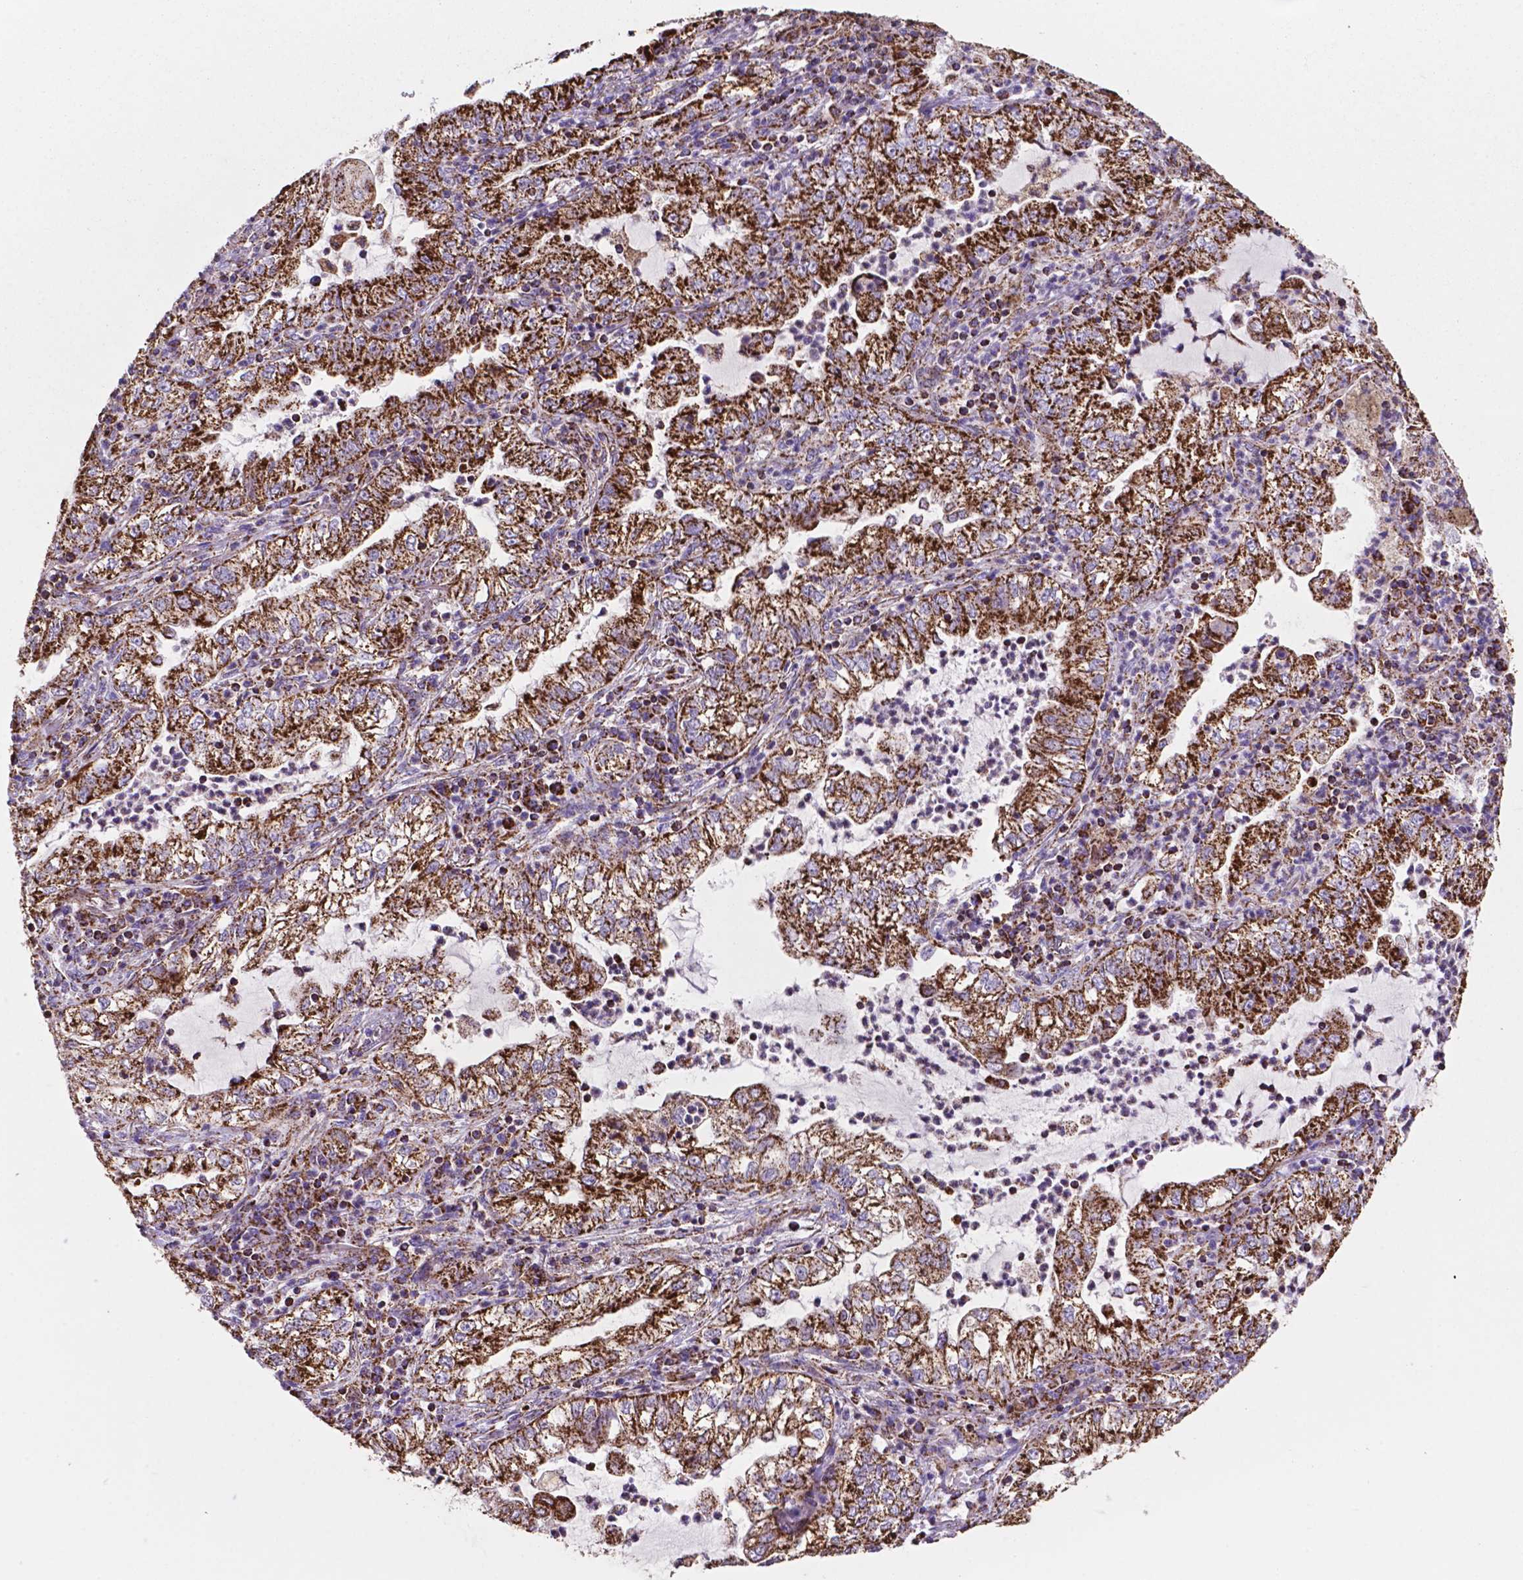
{"staining": {"intensity": "strong", "quantity": ">75%", "location": "cytoplasmic/membranous"}, "tissue": "lung cancer", "cell_type": "Tumor cells", "image_type": "cancer", "snomed": [{"axis": "morphology", "description": "Adenocarcinoma, NOS"}, {"axis": "topography", "description": "Lung"}], "caption": "A brown stain labels strong cytoplasmic/membranous expression of a protein in human lung cancer (adenocarcinoma) tumor cells.", "gene": "HSPD1", "patient": {"sex": "female", "age": 73}}